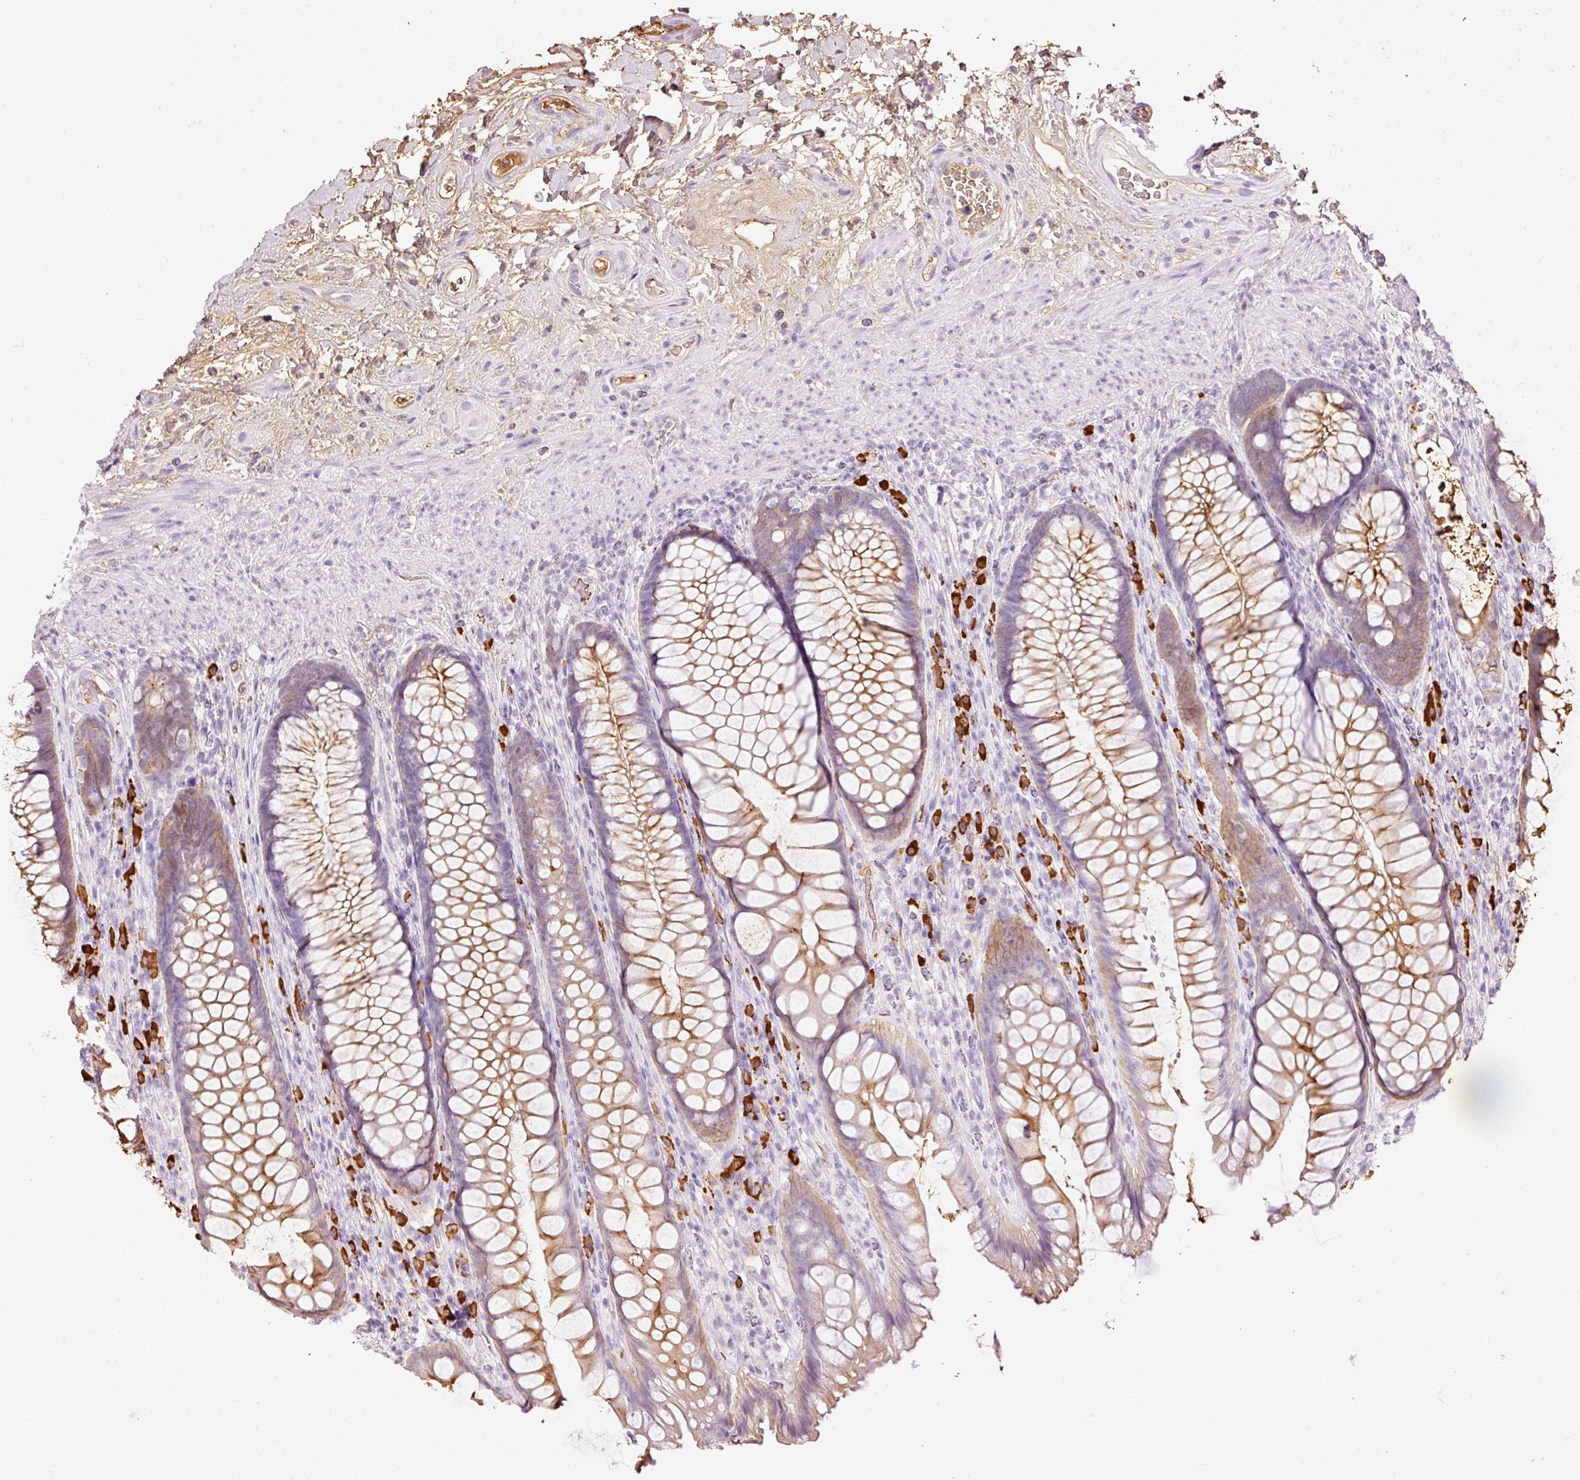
{"staining": {"intensity": "moderate", "quantity": "25%-75%", "location": "cytoplasmic/membranous"}, "tissue": "rectum", "cell_type": "Glandular cells", "image_type": "normal", "snomed": [{"axis": "morphology", "description": "Normal tissue, NOS"}, {"axis": "topography", "description": "Rectum"}], "caption": "Immunohistochemistry micrograph of unremarkable rectum stained for a protein (brown), which shows medium levels of moderate cytoplasmic/membranous expression in about 25%-75% of glandular cells.", "gene": "PRPF38B", "patient": {"sex": "male", "age": 53}}